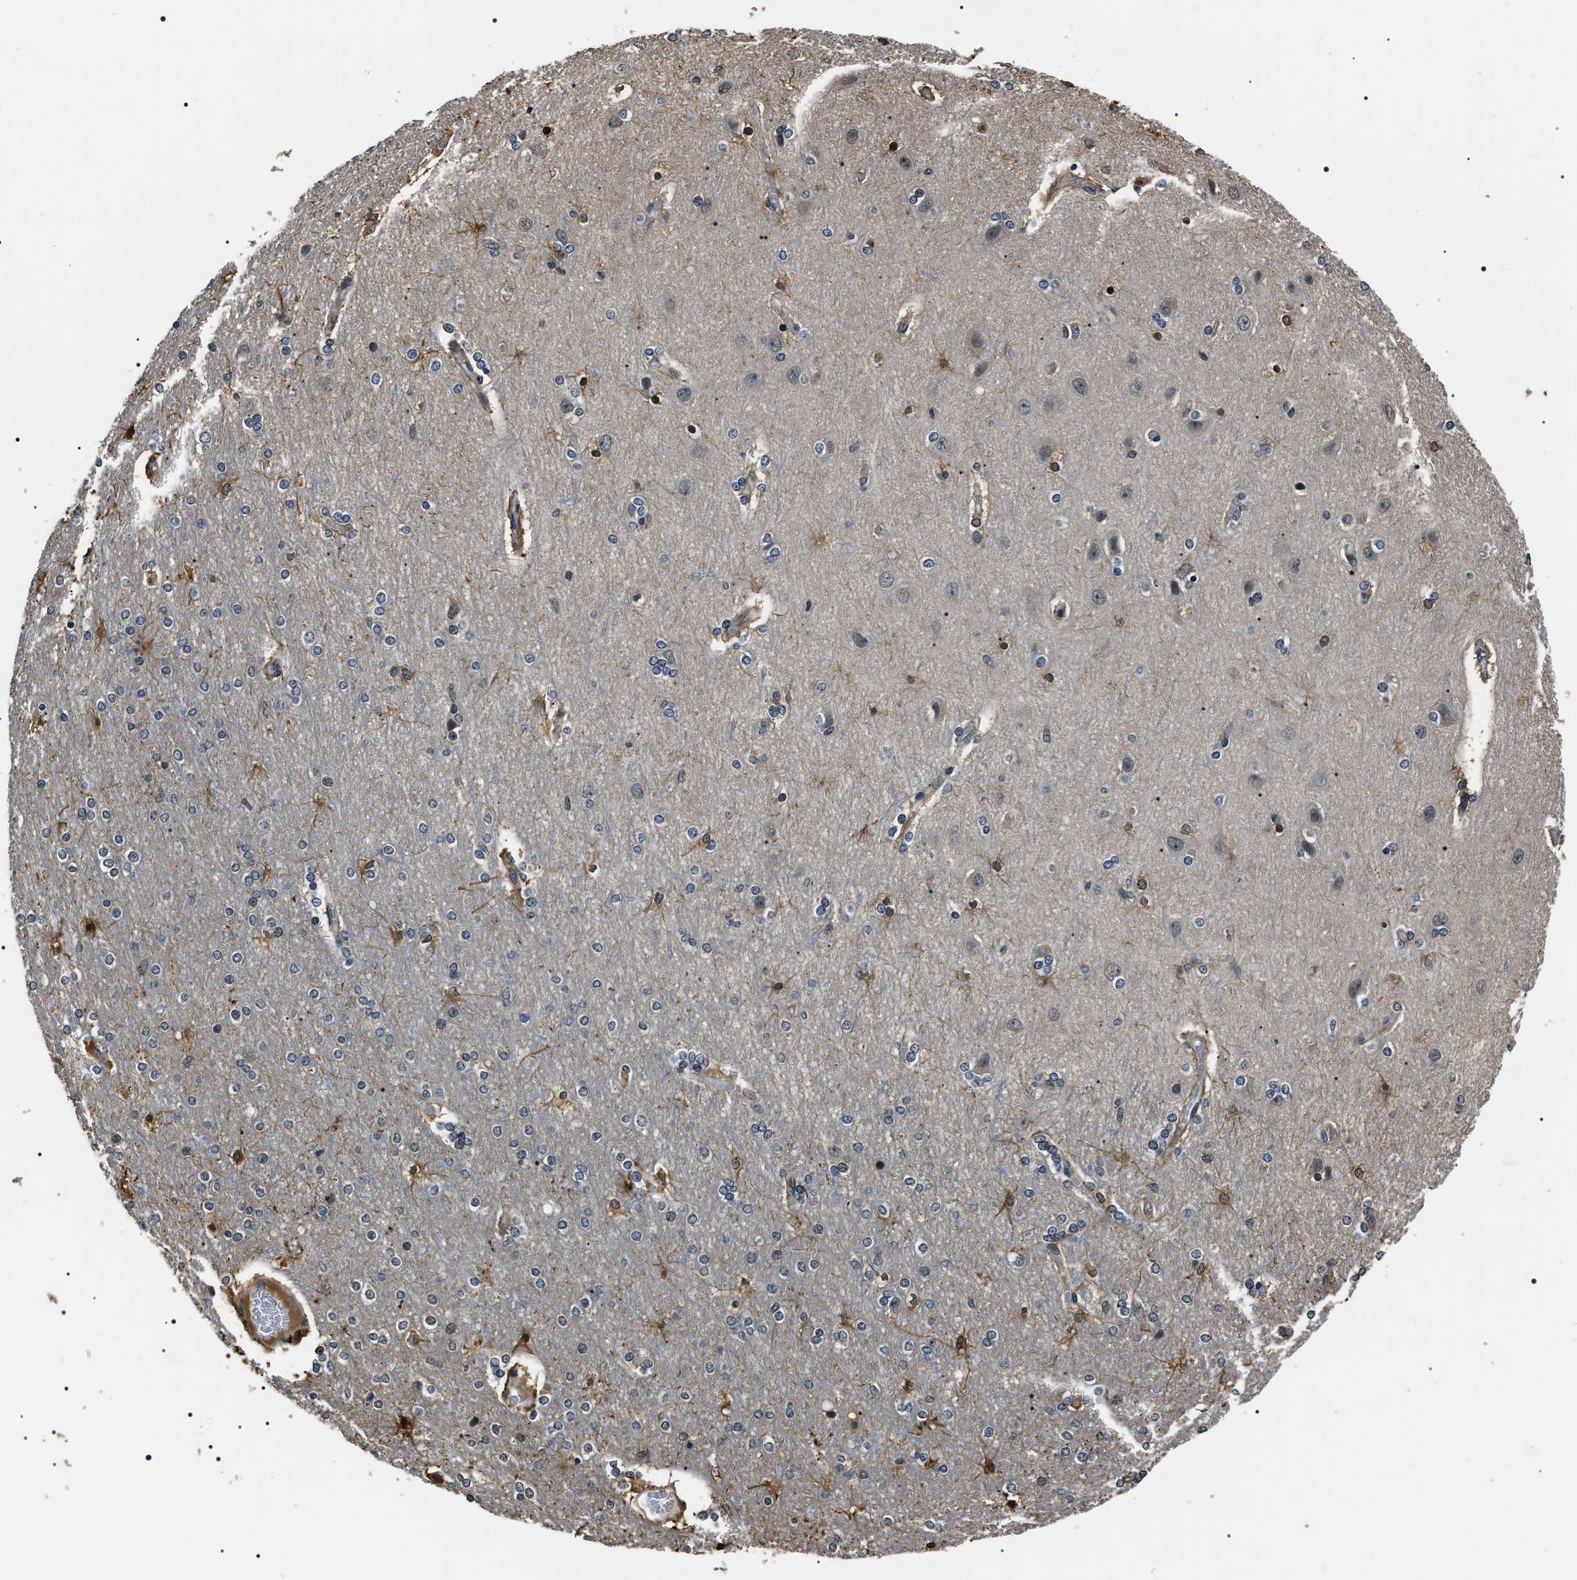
{"staining": {"intensity": "weak", "quantity": ">75%", "location": "cytoplasmic/membranous"}, "tissue": "cerebral cortex", "cell_type": "Endothelial cells", "image_type": "normal", "snomed": [{"axis": "morphology", "description": "Normal tissue, NOS"}, {"axis": "topography", "description": "Cerebral cortex"}], "caption": "Immunohistochemical staining of benign cerebral cortex displays weak cytoplasmic/membranous protein staining in approximately >75% of endothelial cells. The staining is performed using DAB (3,3'-diaminobenzidine) brown chromogen to label protein expression. The nuclei are counter-stained blue using hematoxylin.", "gene": "ARHGAP22", "patient": {"sex": "female", "age": 54}}